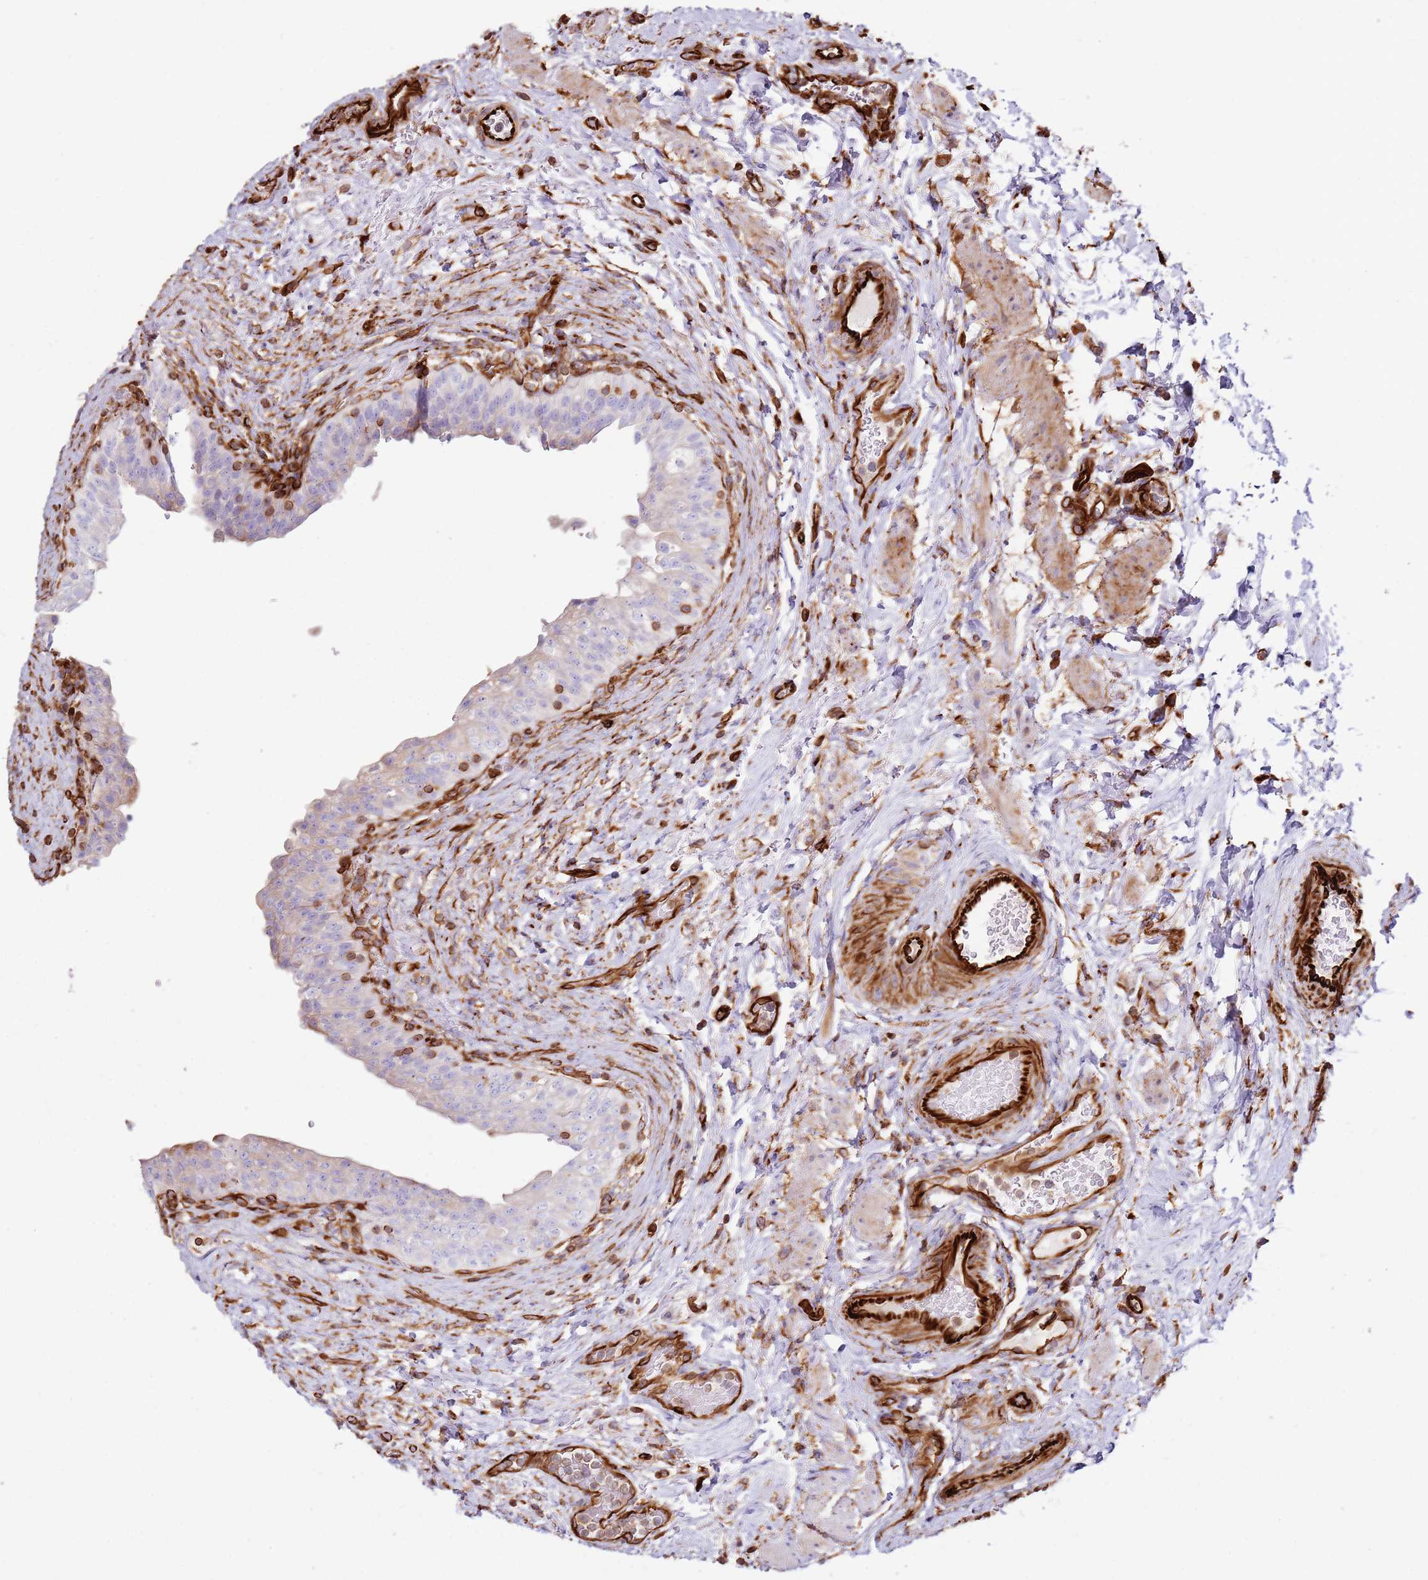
{"staining": {"intensity": "negative", "quantity": "none", "location": "none"}, "tissue": "urinary bladder", "cell_type": "Urothelial cells", "image_type": "normal", "snomed": [{"axis": "morphology", "description": "Normal tissue, NOS"}, {"axis": "topography", "description": "Urinary bladder"}], "caption": "Immunohistochemistry (IHC) of unremarkable urinary bladder shows no positivity in urothelial cells. The staining is performed using DAB (3,3'-diaminobenzidine) brown chromogen with nuclei counter-stained in using hematoxylin.", "gene": "MRGPRE", "patient": {"sex": "male", "age": 69}}